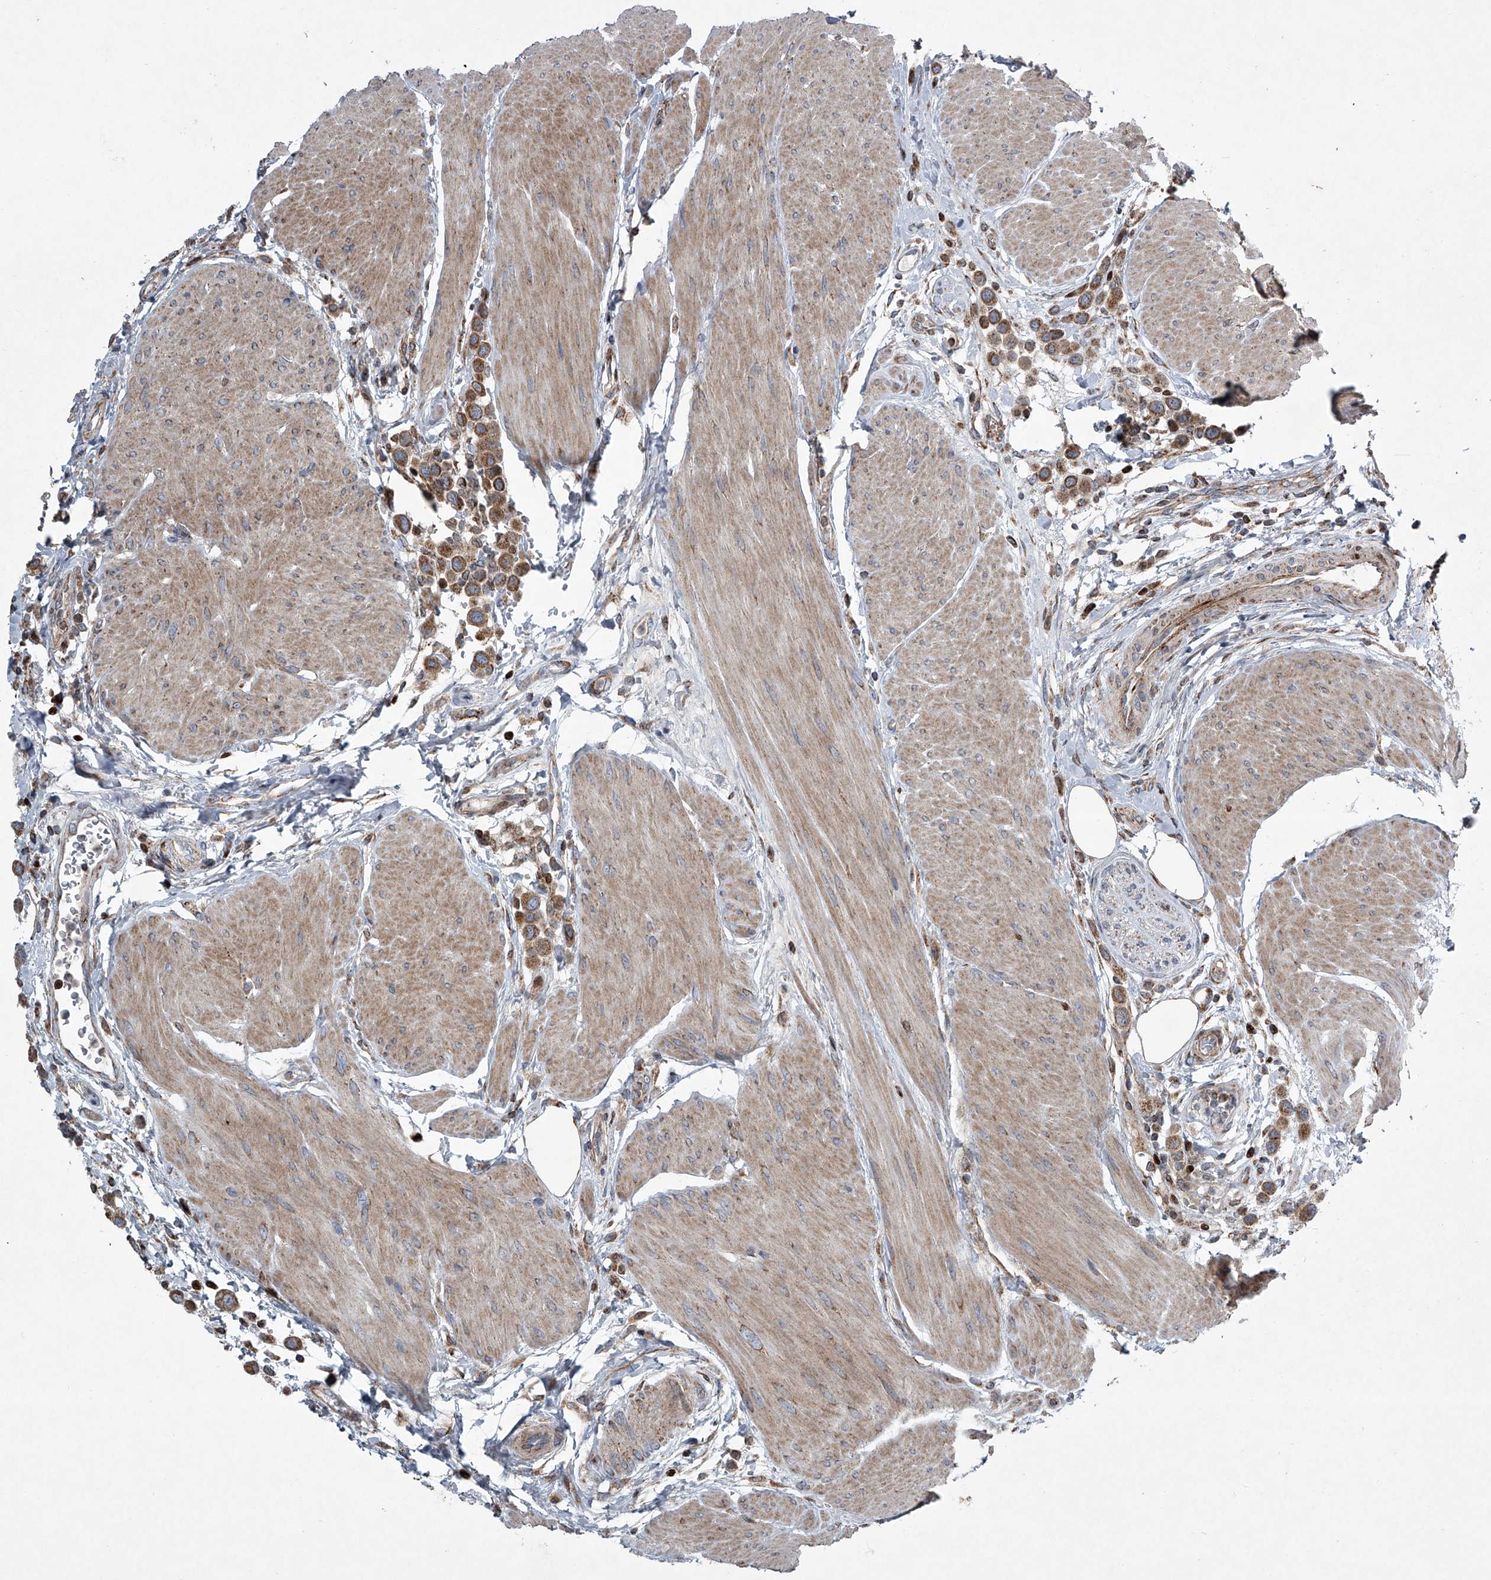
{"staining": {"intensity": "moderate", "quantity": ">75%", "location": "cytoplasmic/membranous"}, "tissue": "urothelial cancer", "cell_type": "Tumor cells", "image_type": "cancer", "snomed": [{"axis": "morphology", "description": "Urothelial carcinoma, High grade"}, {"axis": "topography", "description": "Urinary bladder"}], "caption": "Human urothelial carcinoma (high-grade) stained with a protein marker exhibits moderate staining in tumor cells.", "gene": "STRADA", "patient": {"sex": "male", "age": 50}}